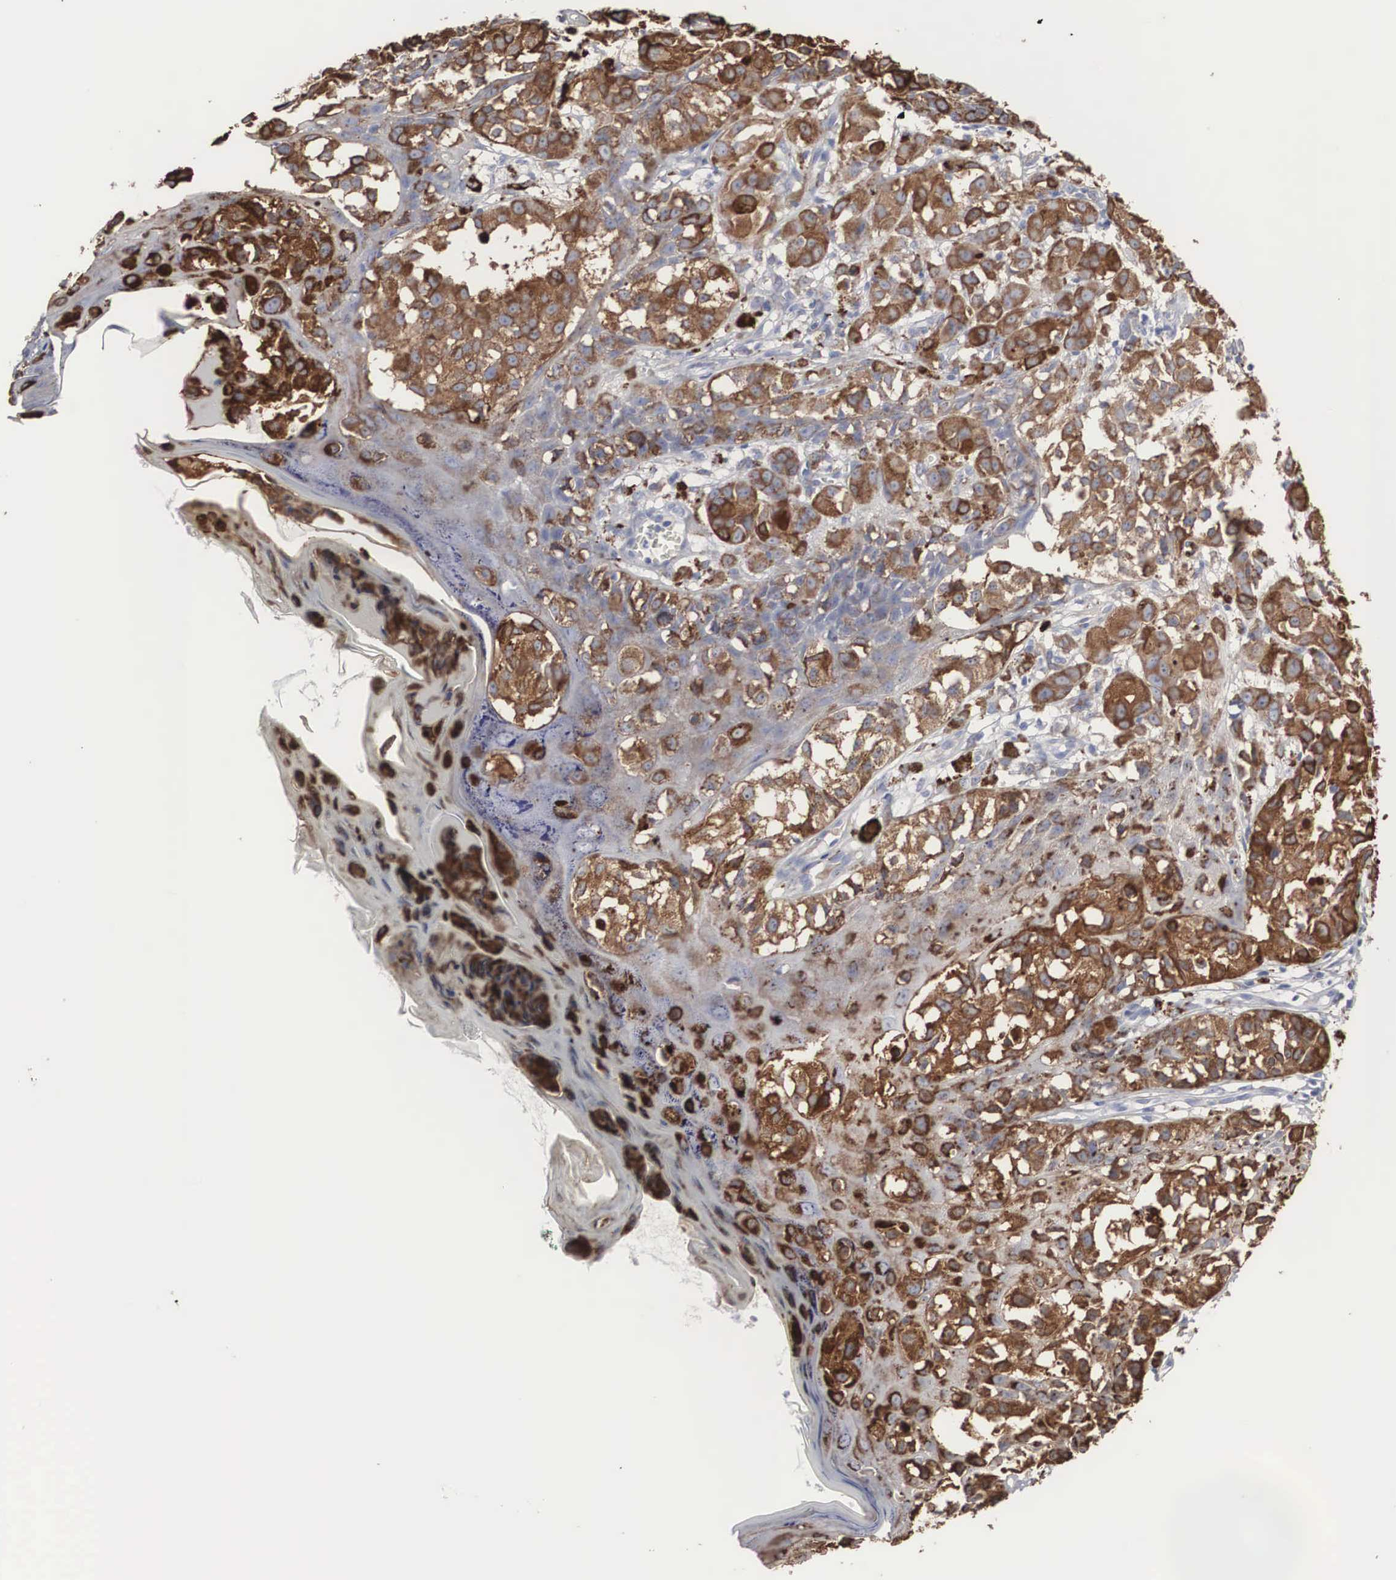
{"staining": {"intensity": "moderate", "quantity": ">75%", "location": "cytoplasmic/membranous"}, "tissue": "melanoma", "cell_type": "Tumor cells", "image_type": "cancer", "snomed": [{"axis": "morphology", "description": "Malignant melanoma, NOS"}, {"axis": "topography", "description": "Skin"}], "caption": "IHC micrograph of neoplastic tissue: human malignant melanoma stained using immunohistochemistry (IHC) reveals medium levels of moderate protein expression localized specifically in the cytoplasmic/membranous of tumor cells, appearing as a cytoplasmic/membranous brown color.", "gene": "LGALS3BP", "patient": {"sex": "female", "age": 52}}